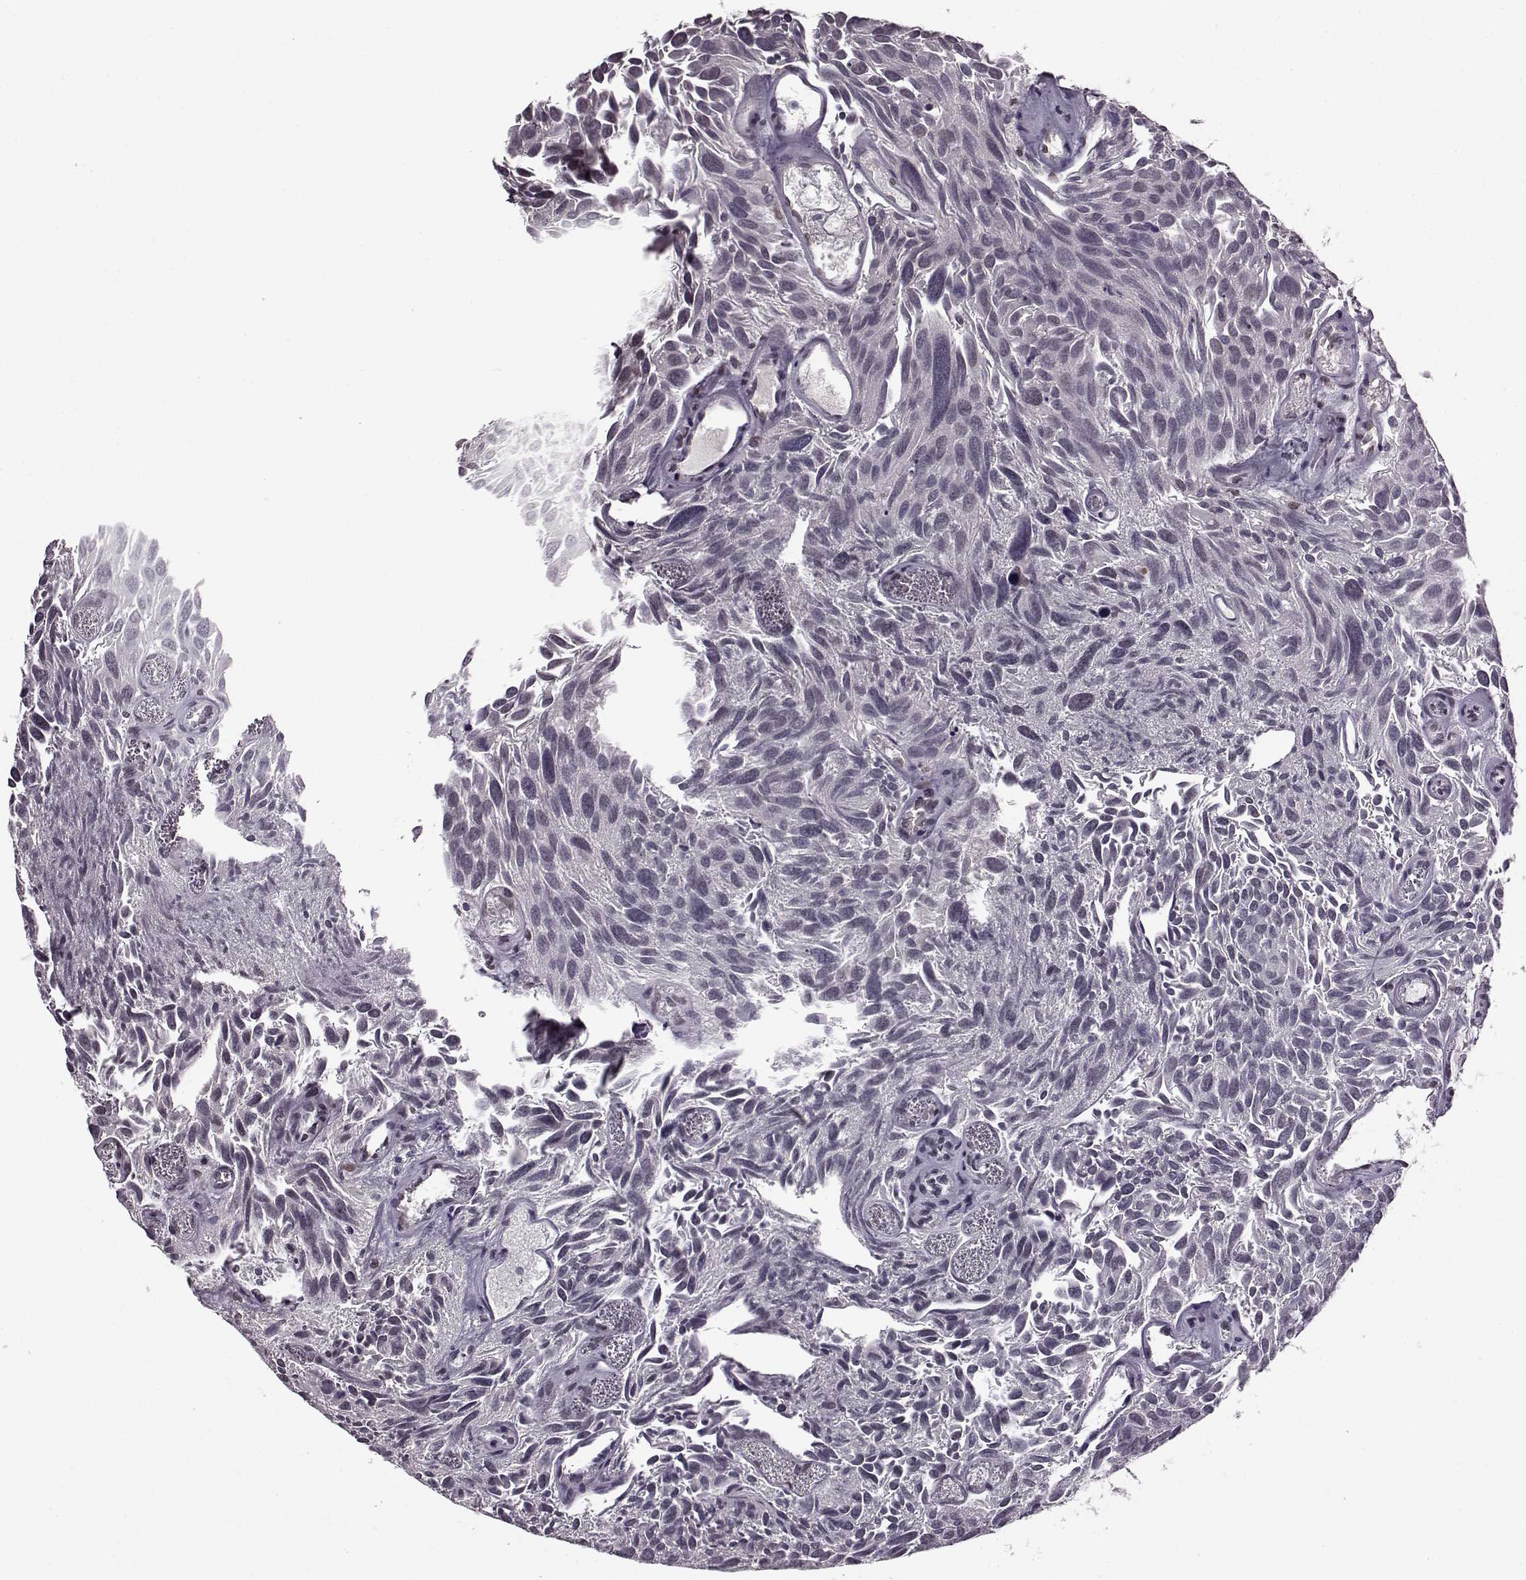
{"staining": {"intensity": "weak", "quantity": "<25%", "location": "cytoplasmic/membranous,nuclear"}, "tissue": "urothelial cancer", "cell_type": "Tumor cells", "image_type": "cancer", "snomed": [{"axis": "morphology", "description": "Urothelial carcinoma, Low grade"}, {"axis": "topography", "description": "Urinary bladder"}], "caption": "The immunohistochemistry histopathology image has no significant expression in tumor cells of low-grade urothelial carcinoma tissue.", "gene": "FTO", "patient": {"sex": "female", "age": 69}}